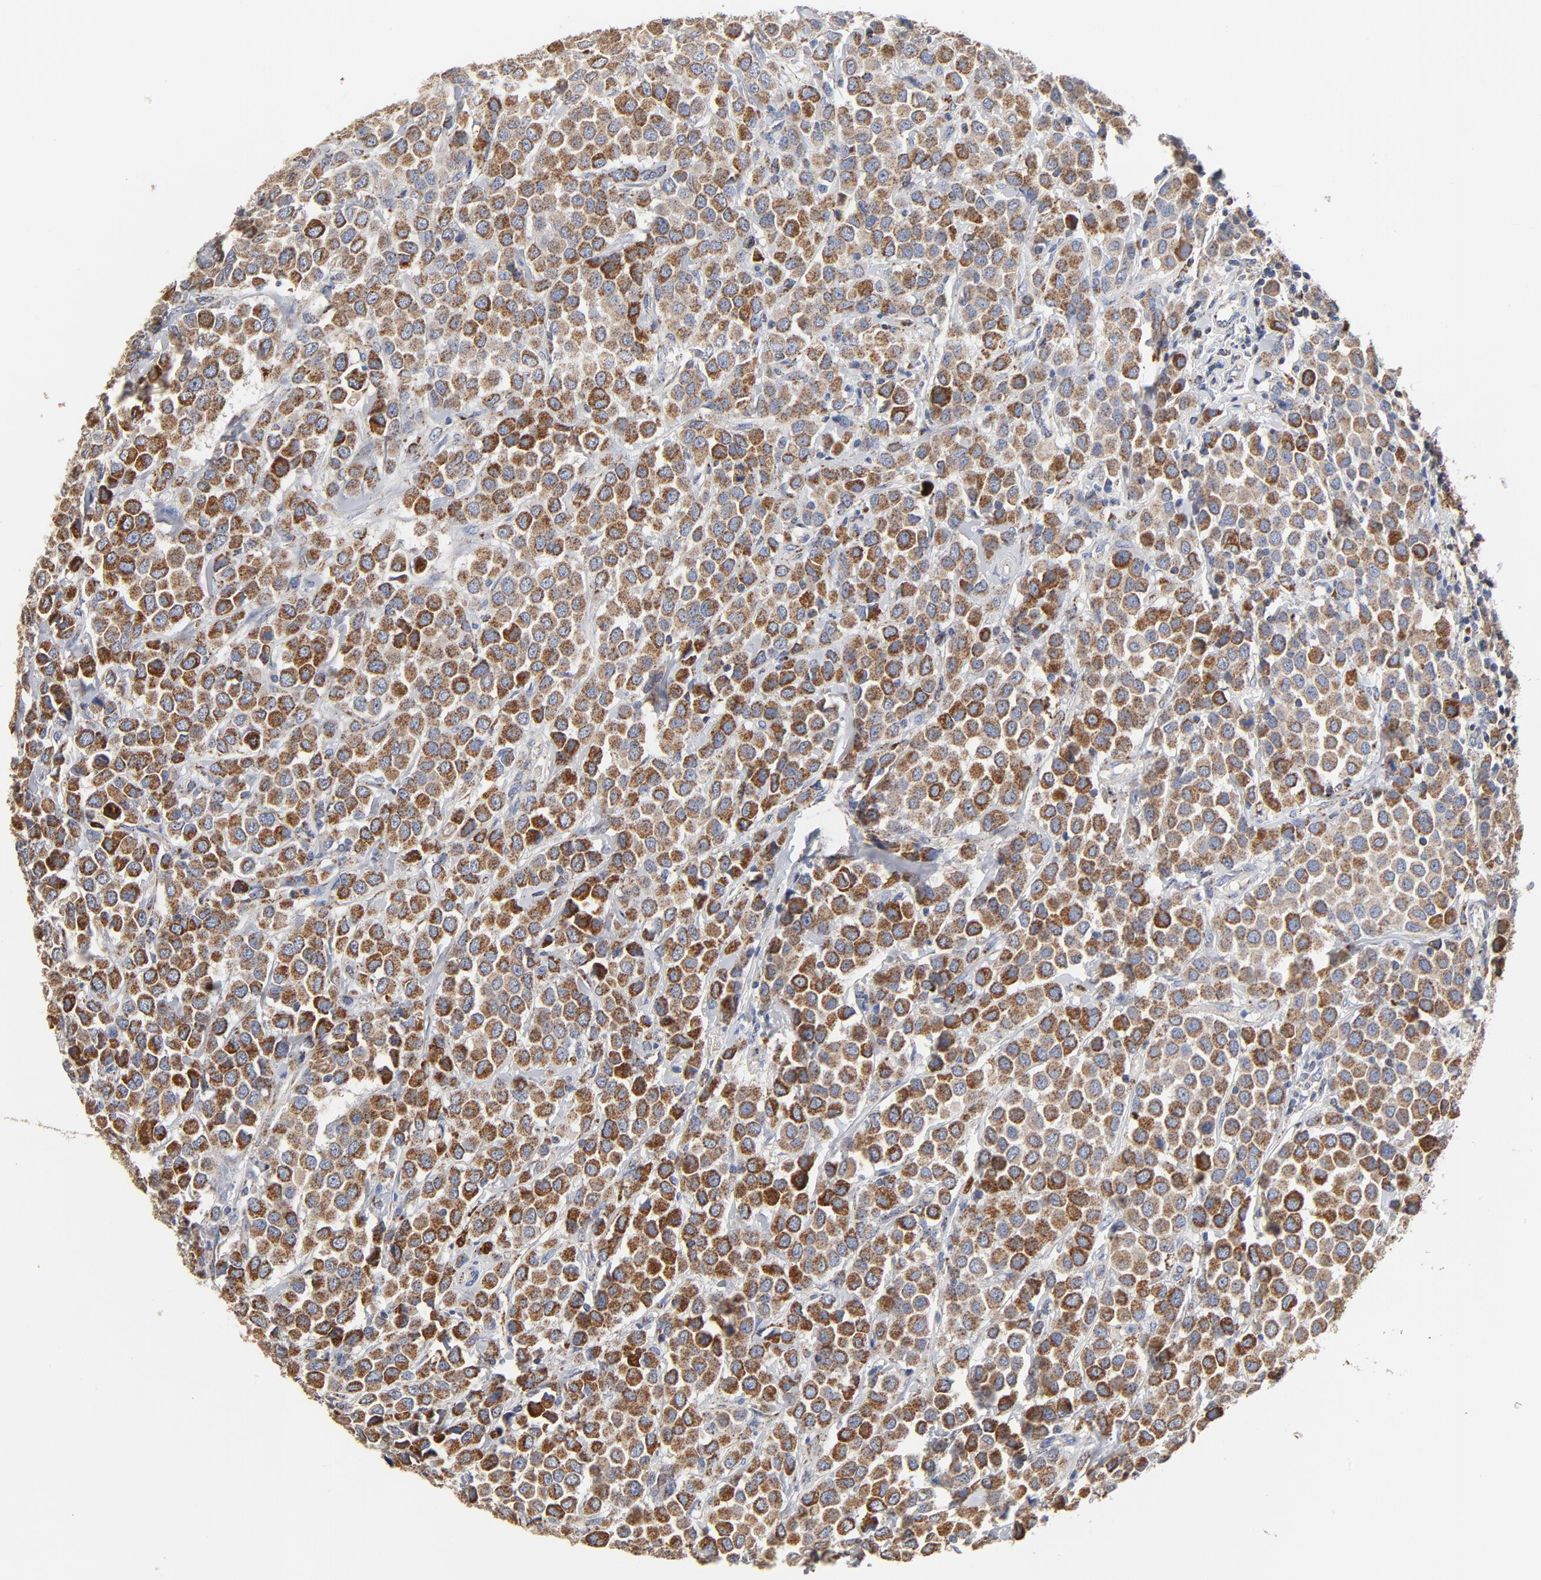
{"staining": {"intensity": "strong", "quantity": ">75%", "location": "cytoplasmic/membranous"}, "tissue": "breast cancer", "cell_type": "Tumor cells", "image_type": "cancer", "snomed": [{"axis": "morphology", "description": "Duct carcinoma"}, {"axis": "topography", "description": "Breast"}], "caption": "Immunohistochemical staining of breast invasive ductal carcinoma exhibits high levels of strong cytoplasmic/membranous positivity in approximately >75% of tumor cells. (DAB = brown stain, brightfield microscopy at high magnification).", "gene": "NDUFV2", "patient": {"sex": "female", "age": 61}}